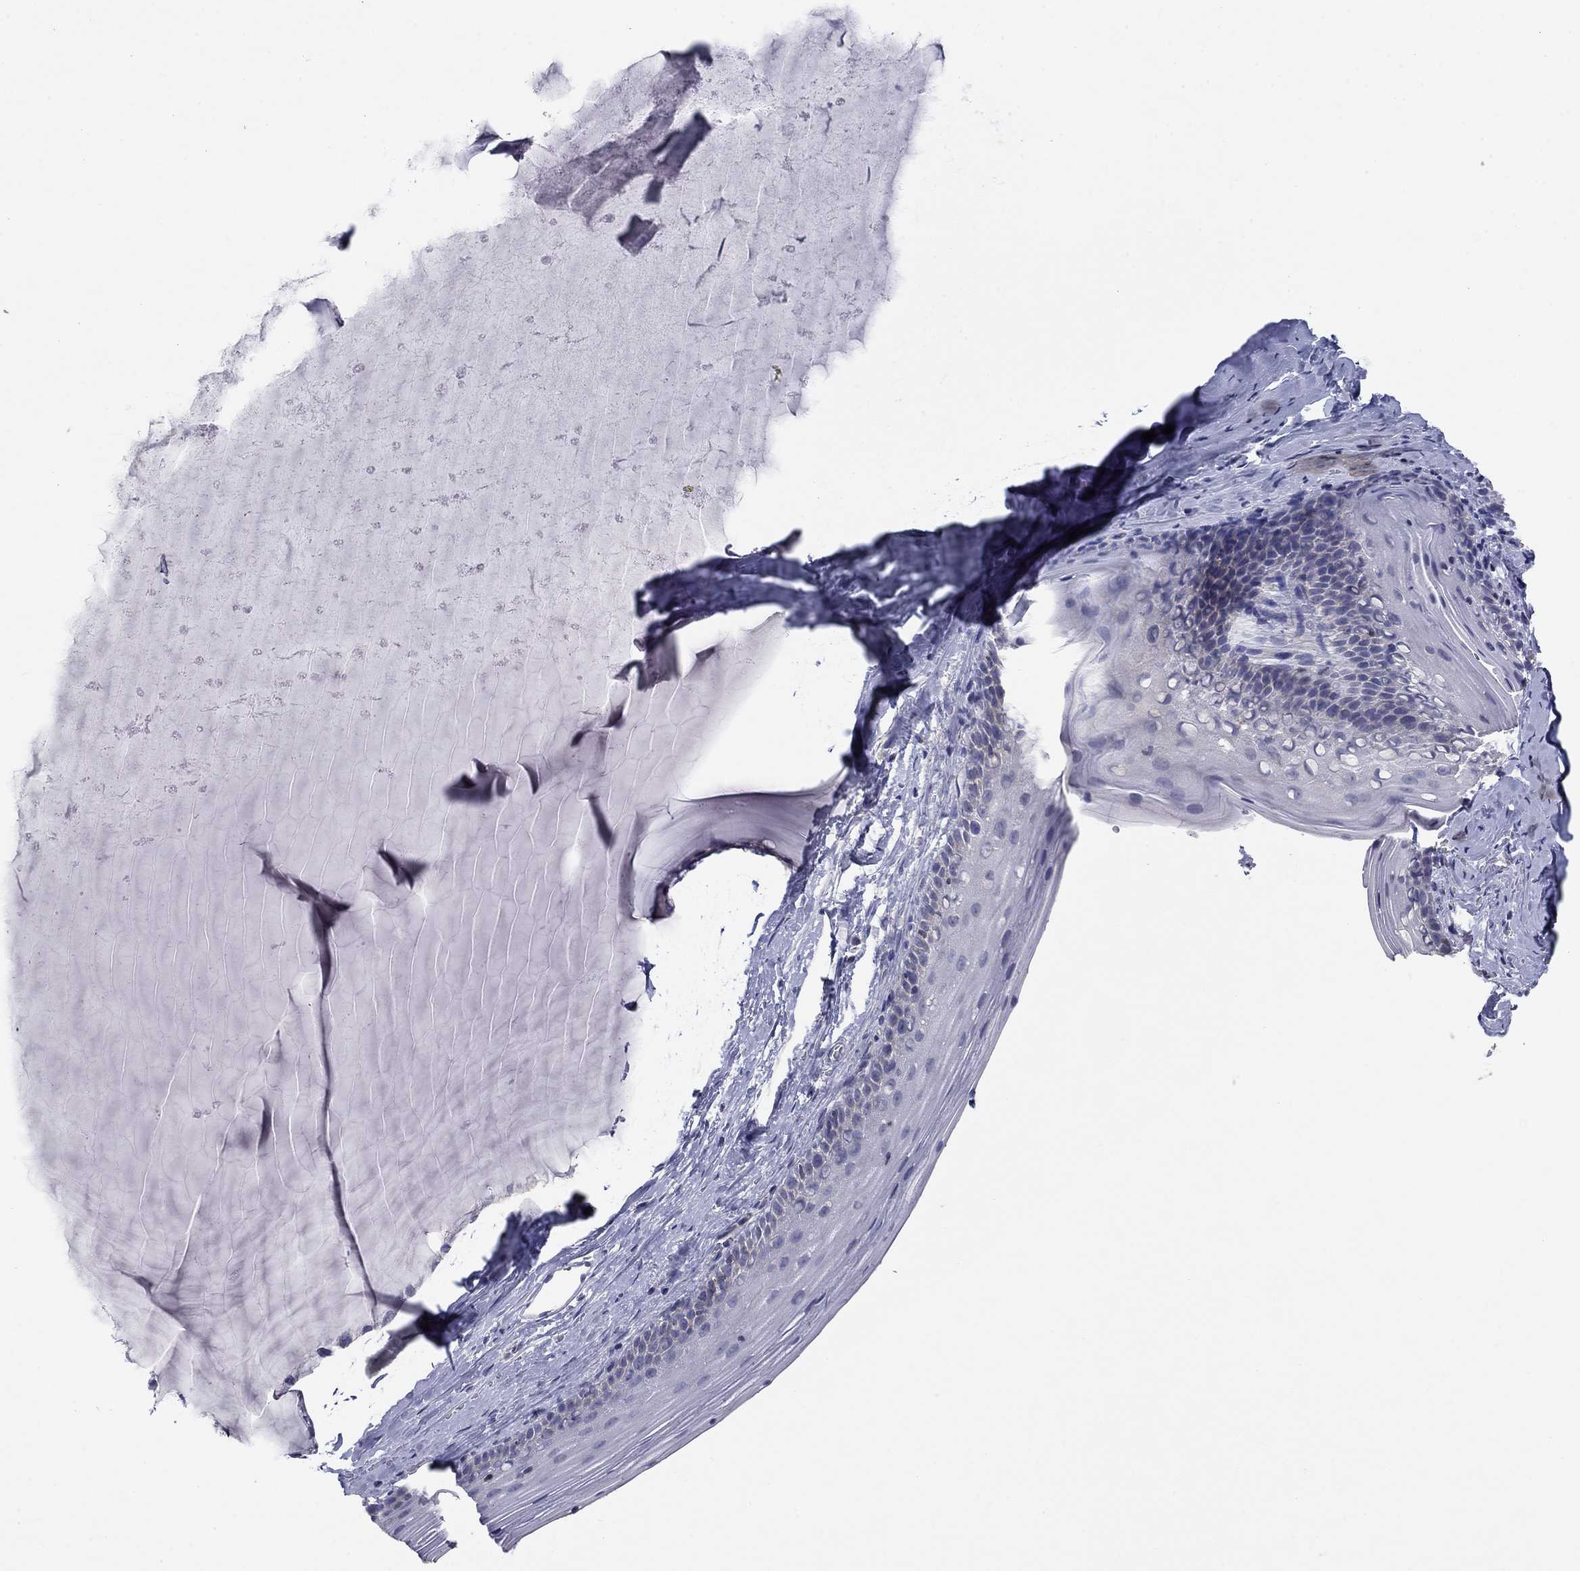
{"staining": {"intensity": "negative", "quantity": "none", "location": "none"}, "tissue": "cervix", "cell_type": "Glandular cells", "image_type": "normal", "snomed": [{"axis": "morphology", "description": "Normal tissue, NOS"}, {"axis": "topography", "description": "Cervix"}], "caption": "Immunohistochemistry (IHC) histopathology image of unremarkable human cervix stained for a protein (brown), which demonstrates no positivity in glandular cells. (DAB IHC visualized using brightfield microscopy, high magnification).", "gene": "SEPTIN3", "patient": {"sex": "female", "age": 40}}